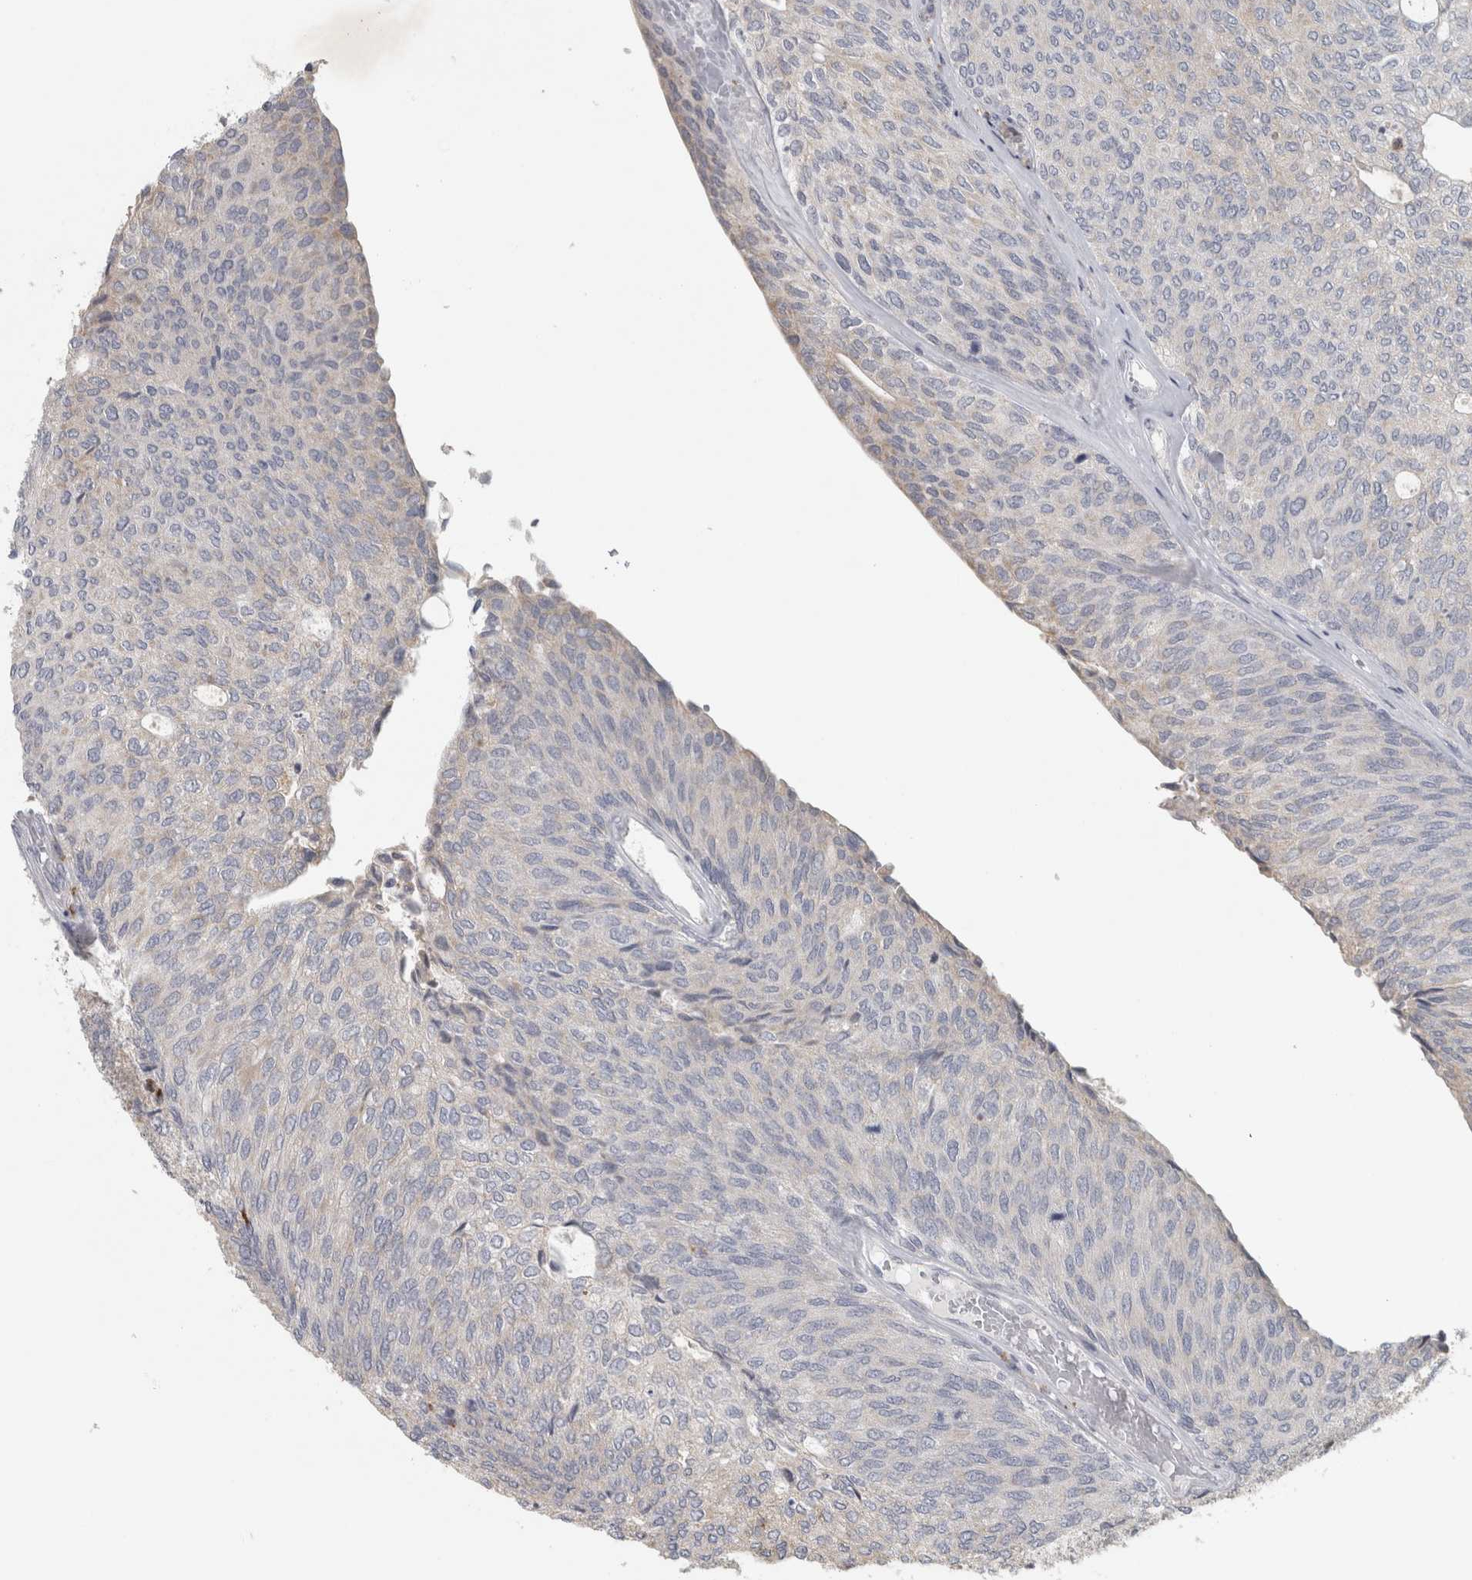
{"staining": {"intensity": "negative", "quantity": "none", "location": "none"}, "tissue": "urothelial cancer", "cell_type": "Tumor cells", "image_type": "cancer", "snomed": [{"axis": "morphology", "description": "Urothelial carcinoma, Low grade"}, {"axis": "topography", "description": "Urinary bladder"}], "caption": "Human urothelial cancer stained for a protein using immunohistochemistry exhibits no positivity in tumor cells.", "gene": "PTPRN2", "patient": {"sex": "female", "age": 79}}